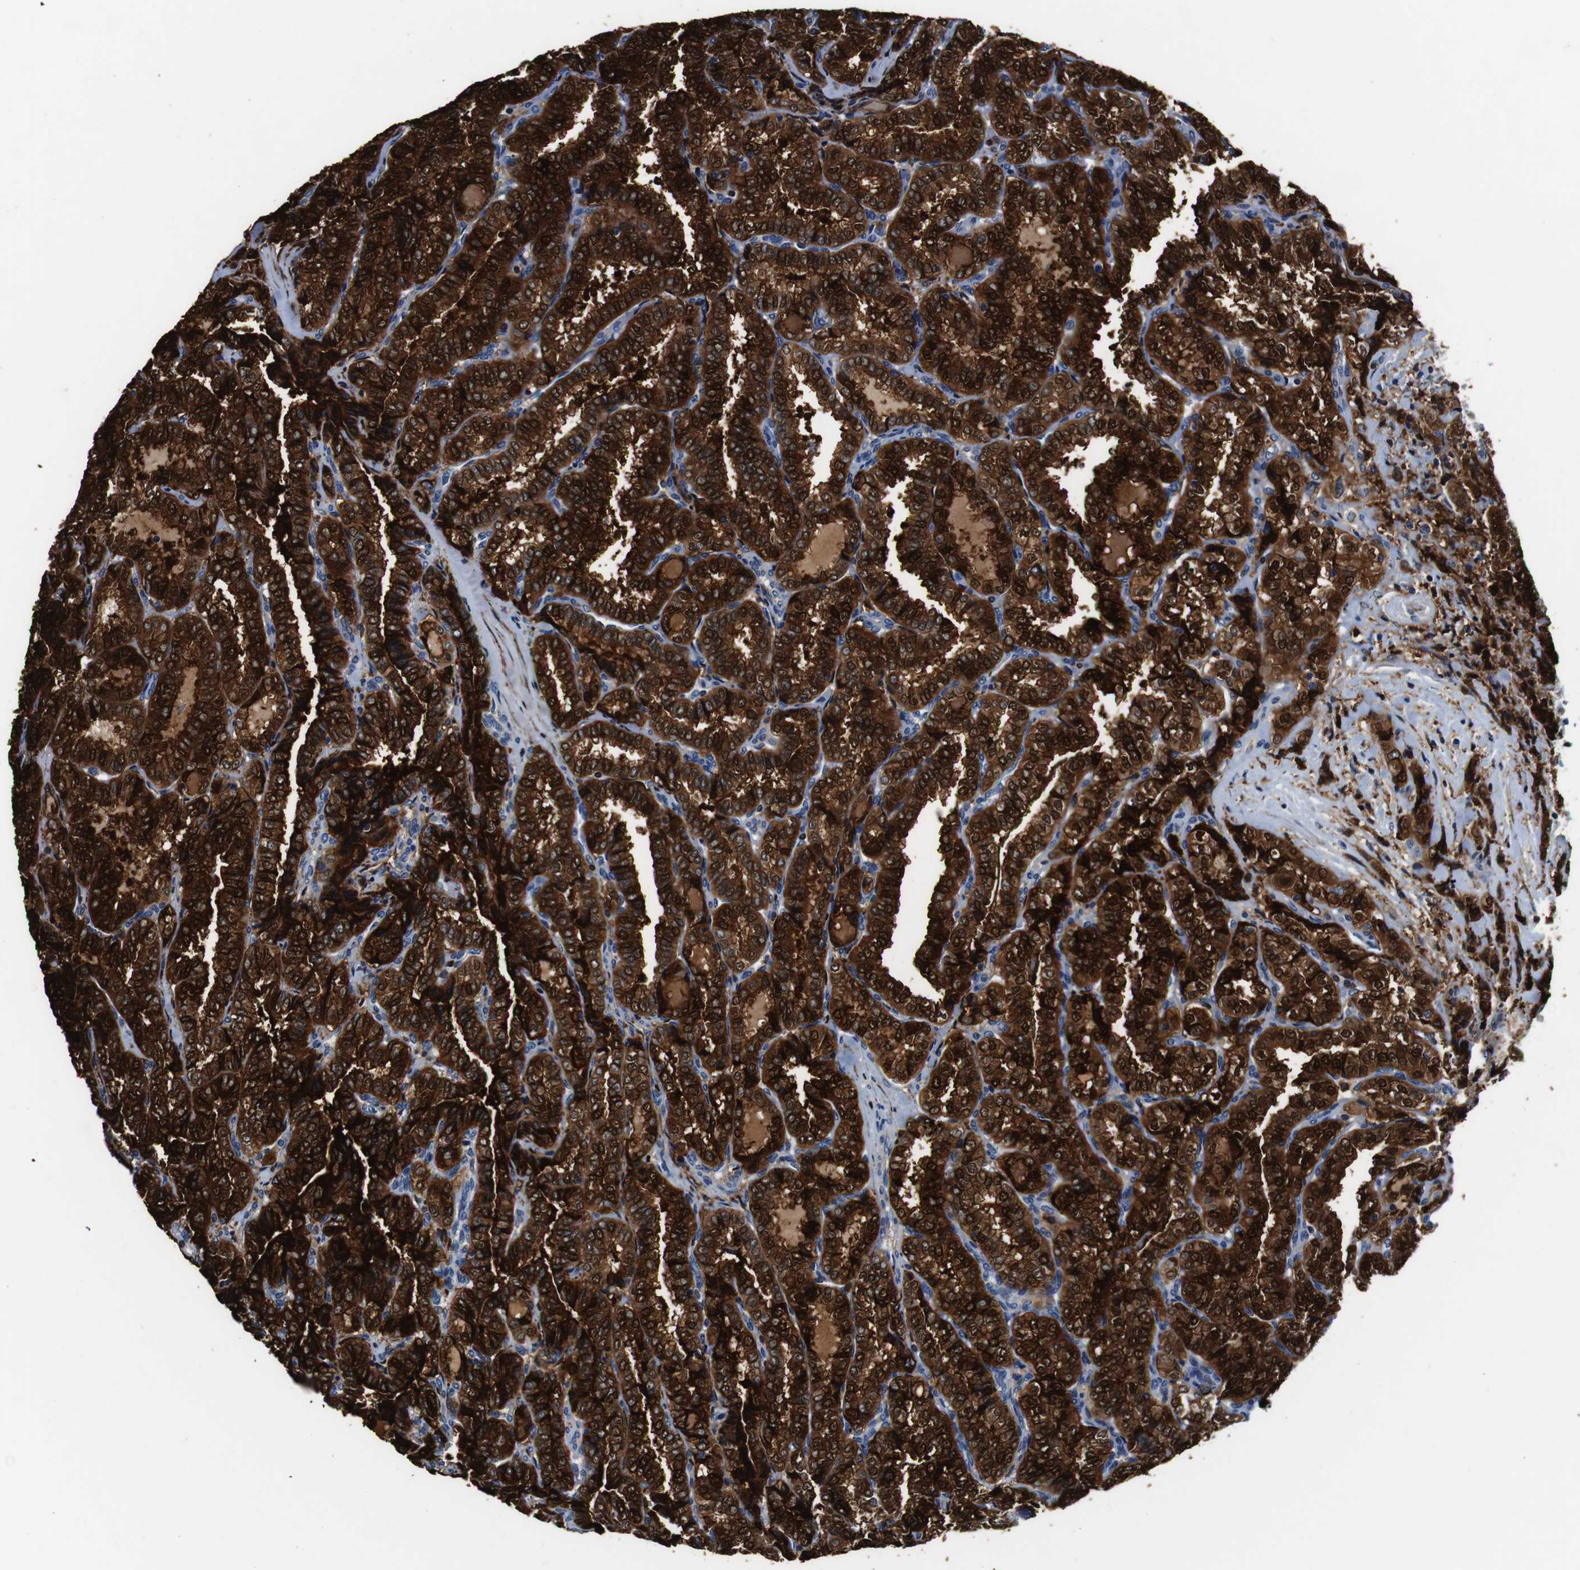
{"staining": {"intensity": "strong", "quantity": ">75%", "location": "cytoplasmic/membranous,nuclear"}, "tissue": "thyroid cancer", "cell_type": "Tumor cells", "image_type": "cancer", "snomed": [{"axis": "morphology", "description": "Normal tissue, NOS"}, {"axis": "morphology", "description": "Papillary adenocarcinoma, NOS"}, {"axis": "topography", "description": "Thyroid gland"}], "caption": "A photomicrograph of thyroid papillary adenocarcinoma stained for a protein demonstrates strong cytoplasmic/membranous and nuclear brown staining in tumor cells.", "gene": "ANXA1", "patient": {"sex": "female", "age": 30}}